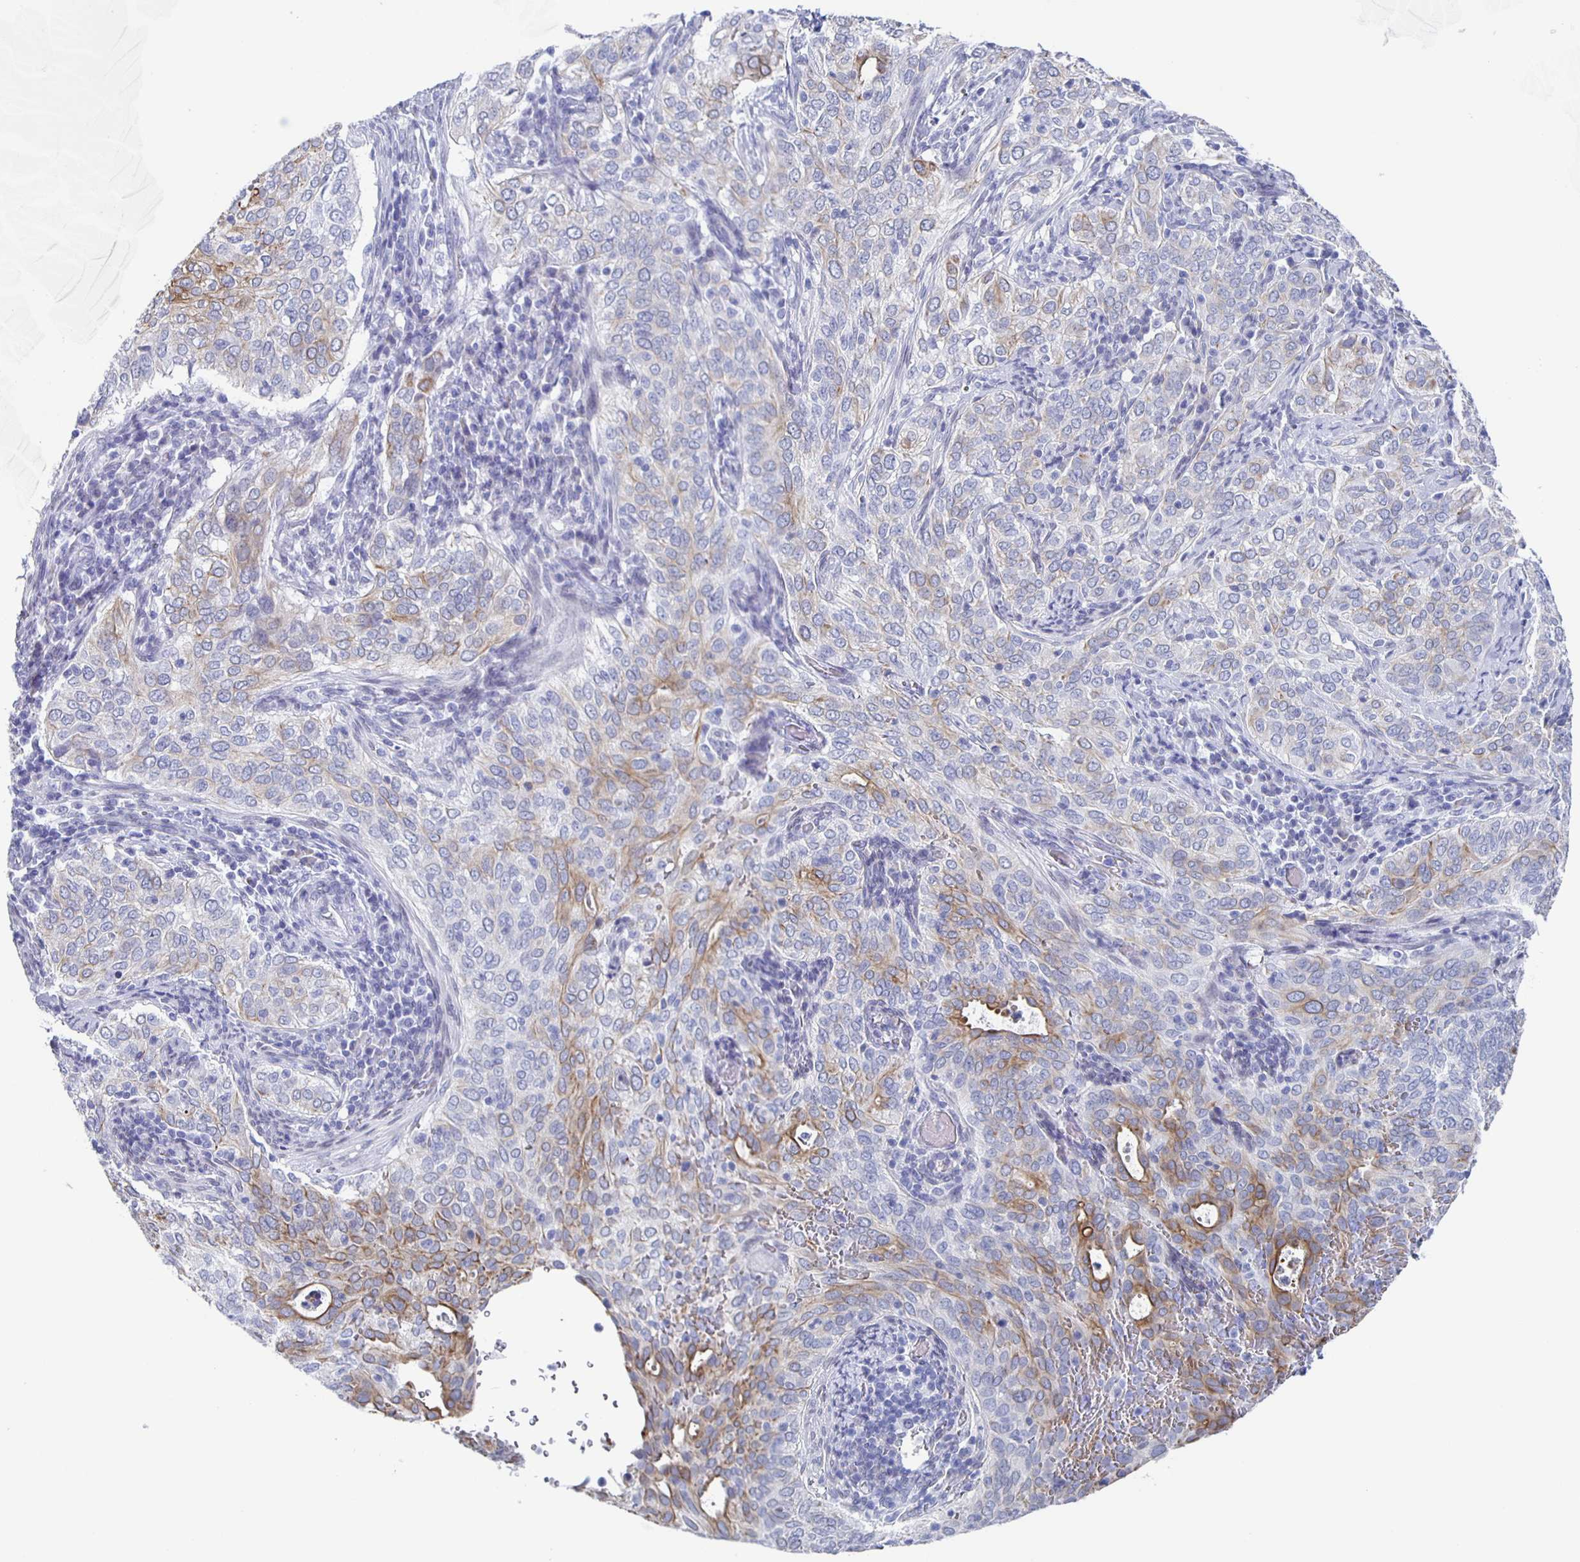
{"staining": {"intensity": "moderate", "quantity": "<25%", "location": "cytoplasmic/membranous"}, "tissue": "cervical cancer", "cell_type": "Tumor cells", "image_type": "cancer", "snomed": [{"axis": "morphology", "description": "Squamous cell carcinoma, NOS"}, {"axis": "topography", "description": "Cervix"}], "caption": "The histopathology image displays a brown stain indicating the presence of a protein in the cytoplasmic/membranous of tumor cells in cervical cancer.", "gene": "CCDC17", "patient": {"sex": "female", "age": 38}}